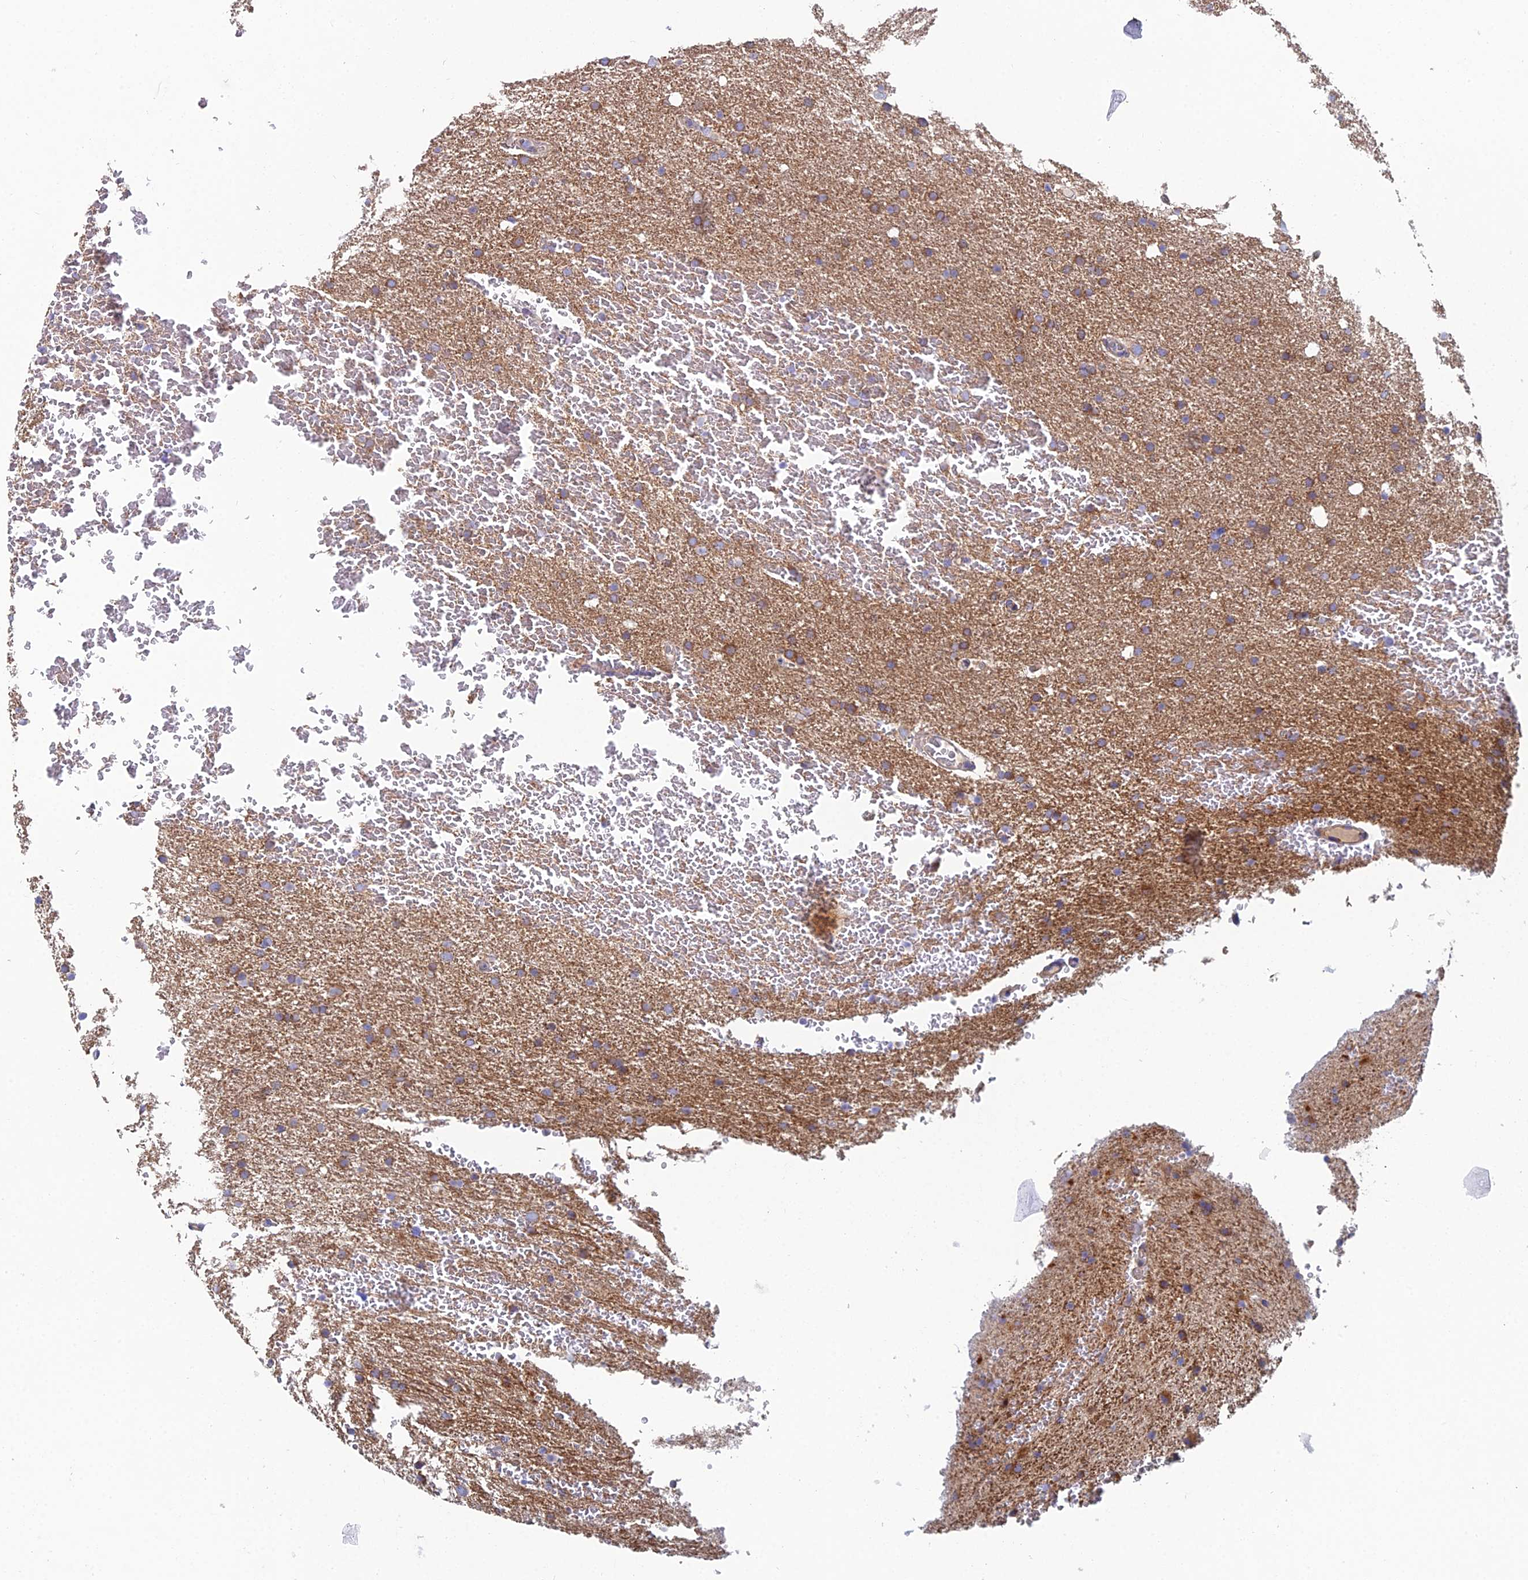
{"staining": {"intensity": "moderate", "quantity": ">75%", "location": "cytoplasmic/membranous"}, "tissue": "glioma", "cell_type": "Tumor cells", "image_type": "cancer", "snomed": [{"axis": "morphology", "description": "Glioma, malignant, High grade"}, {"axis": "topography", "description": "Cerebral cortex"}], "caption": "Immunohistochemistry (DAB (3,3'-diaminobenzidine)) staining of glioma displays moderate cytoplasmic/membranous protein positivity in approximately >75% of tumor cells.", "gene": "CLCN3", "patient": {"sex": "female", "age": 36}}